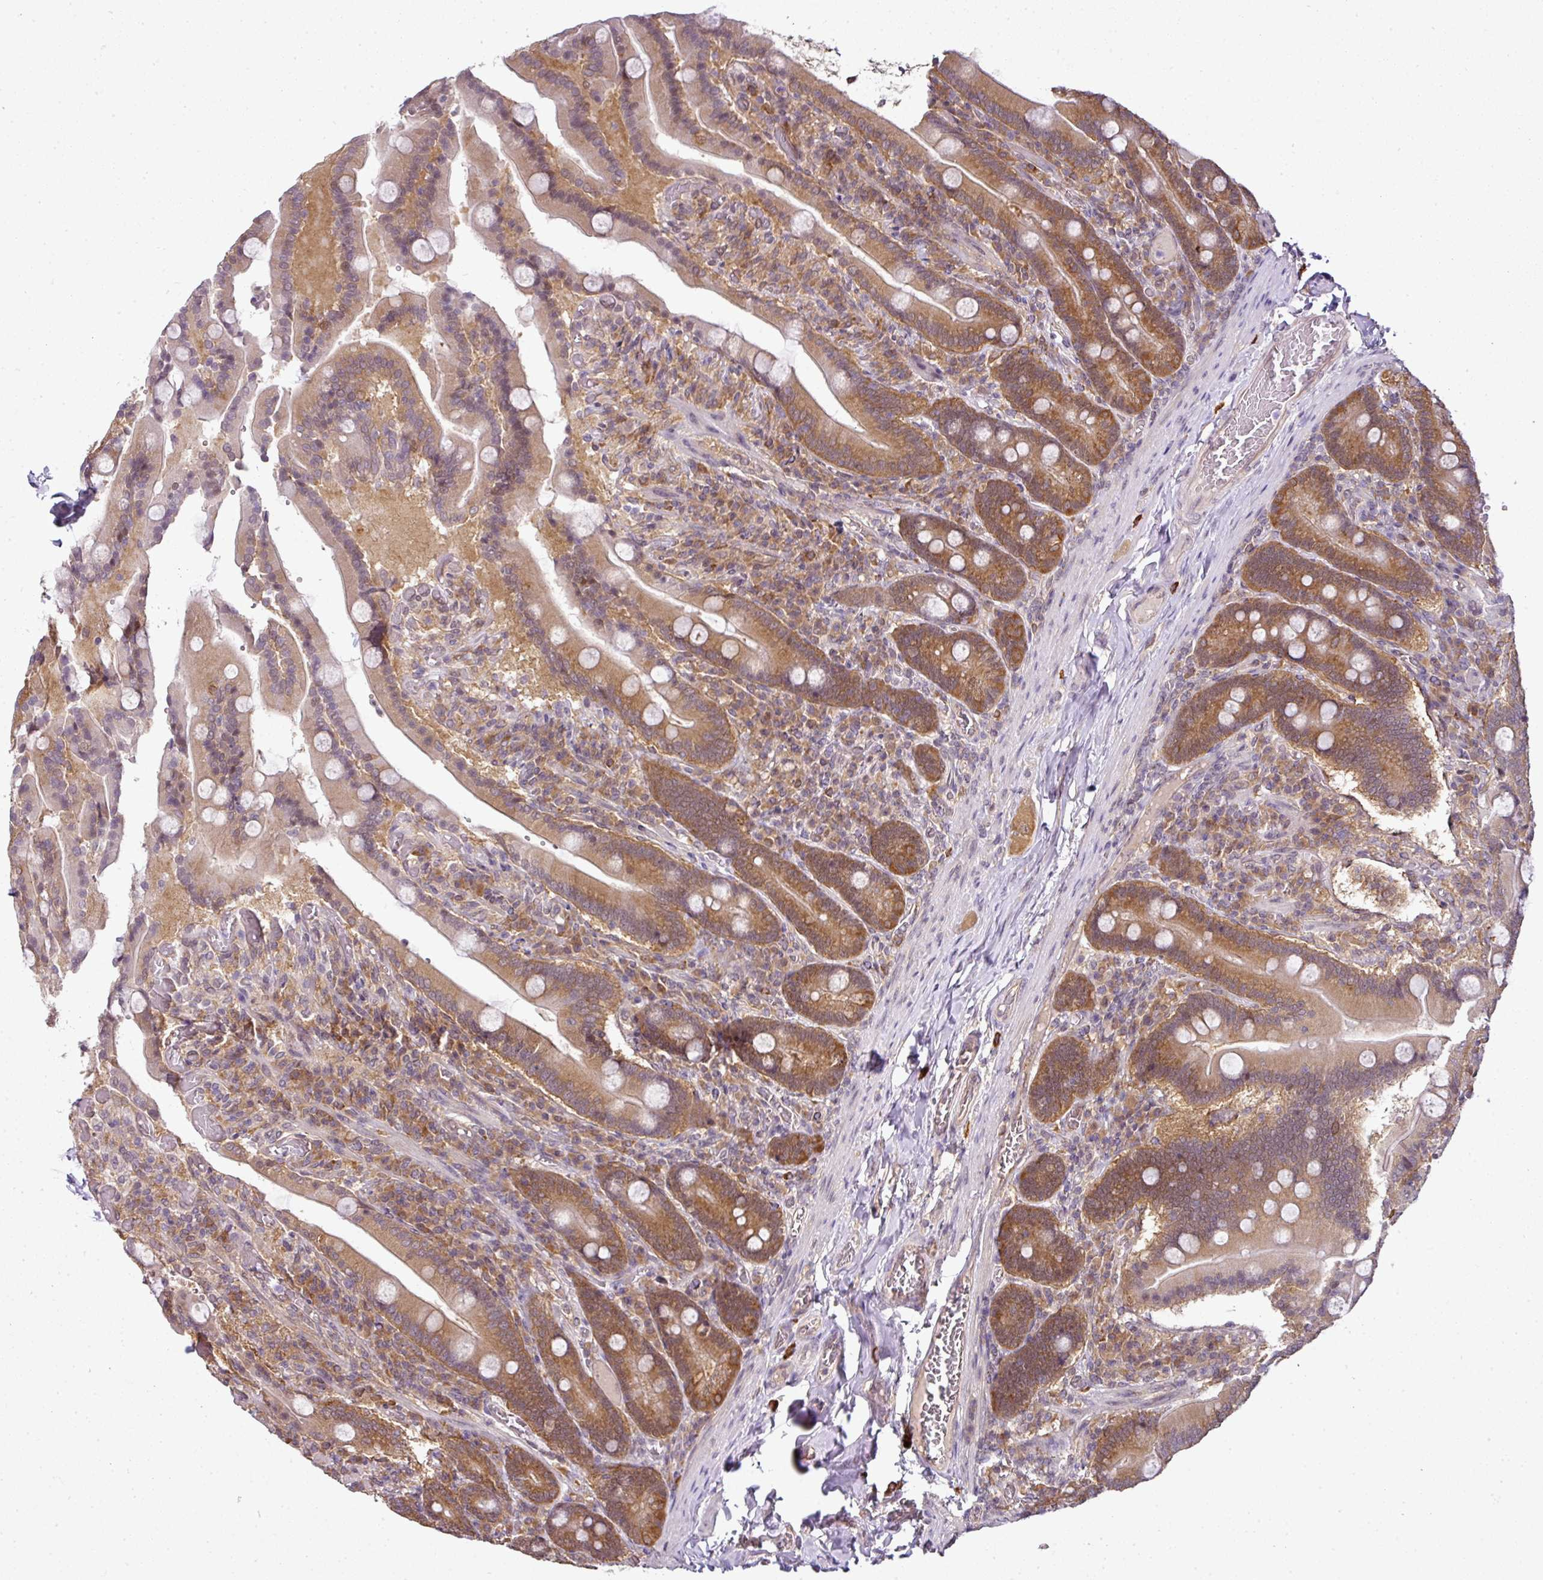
{"staining": {"intensity": "moderate", "quantity": ">75%", "location": "cytoplasmic/membranous"}, "tissue": "duodenum", "cell_type": "Glandular cells", "image_type": "normal", "snomed": [{"axis": "morphology", "description": "Normal tissue, NOS"}, {"axis": "topography", "description": "Duodenum"}], "caption": "Immunohistochemical staining of unremarkable human duodenum displays moderate cytoplasmic/membranous protein staining in approximately >75% of glandular cells. (Stains: DAB in brown, nuclei in blue, Microscopy: brightfield microscopy at high magnification).", "gene": "RBM14", "patient": {"sex": "female", "age": 62}}